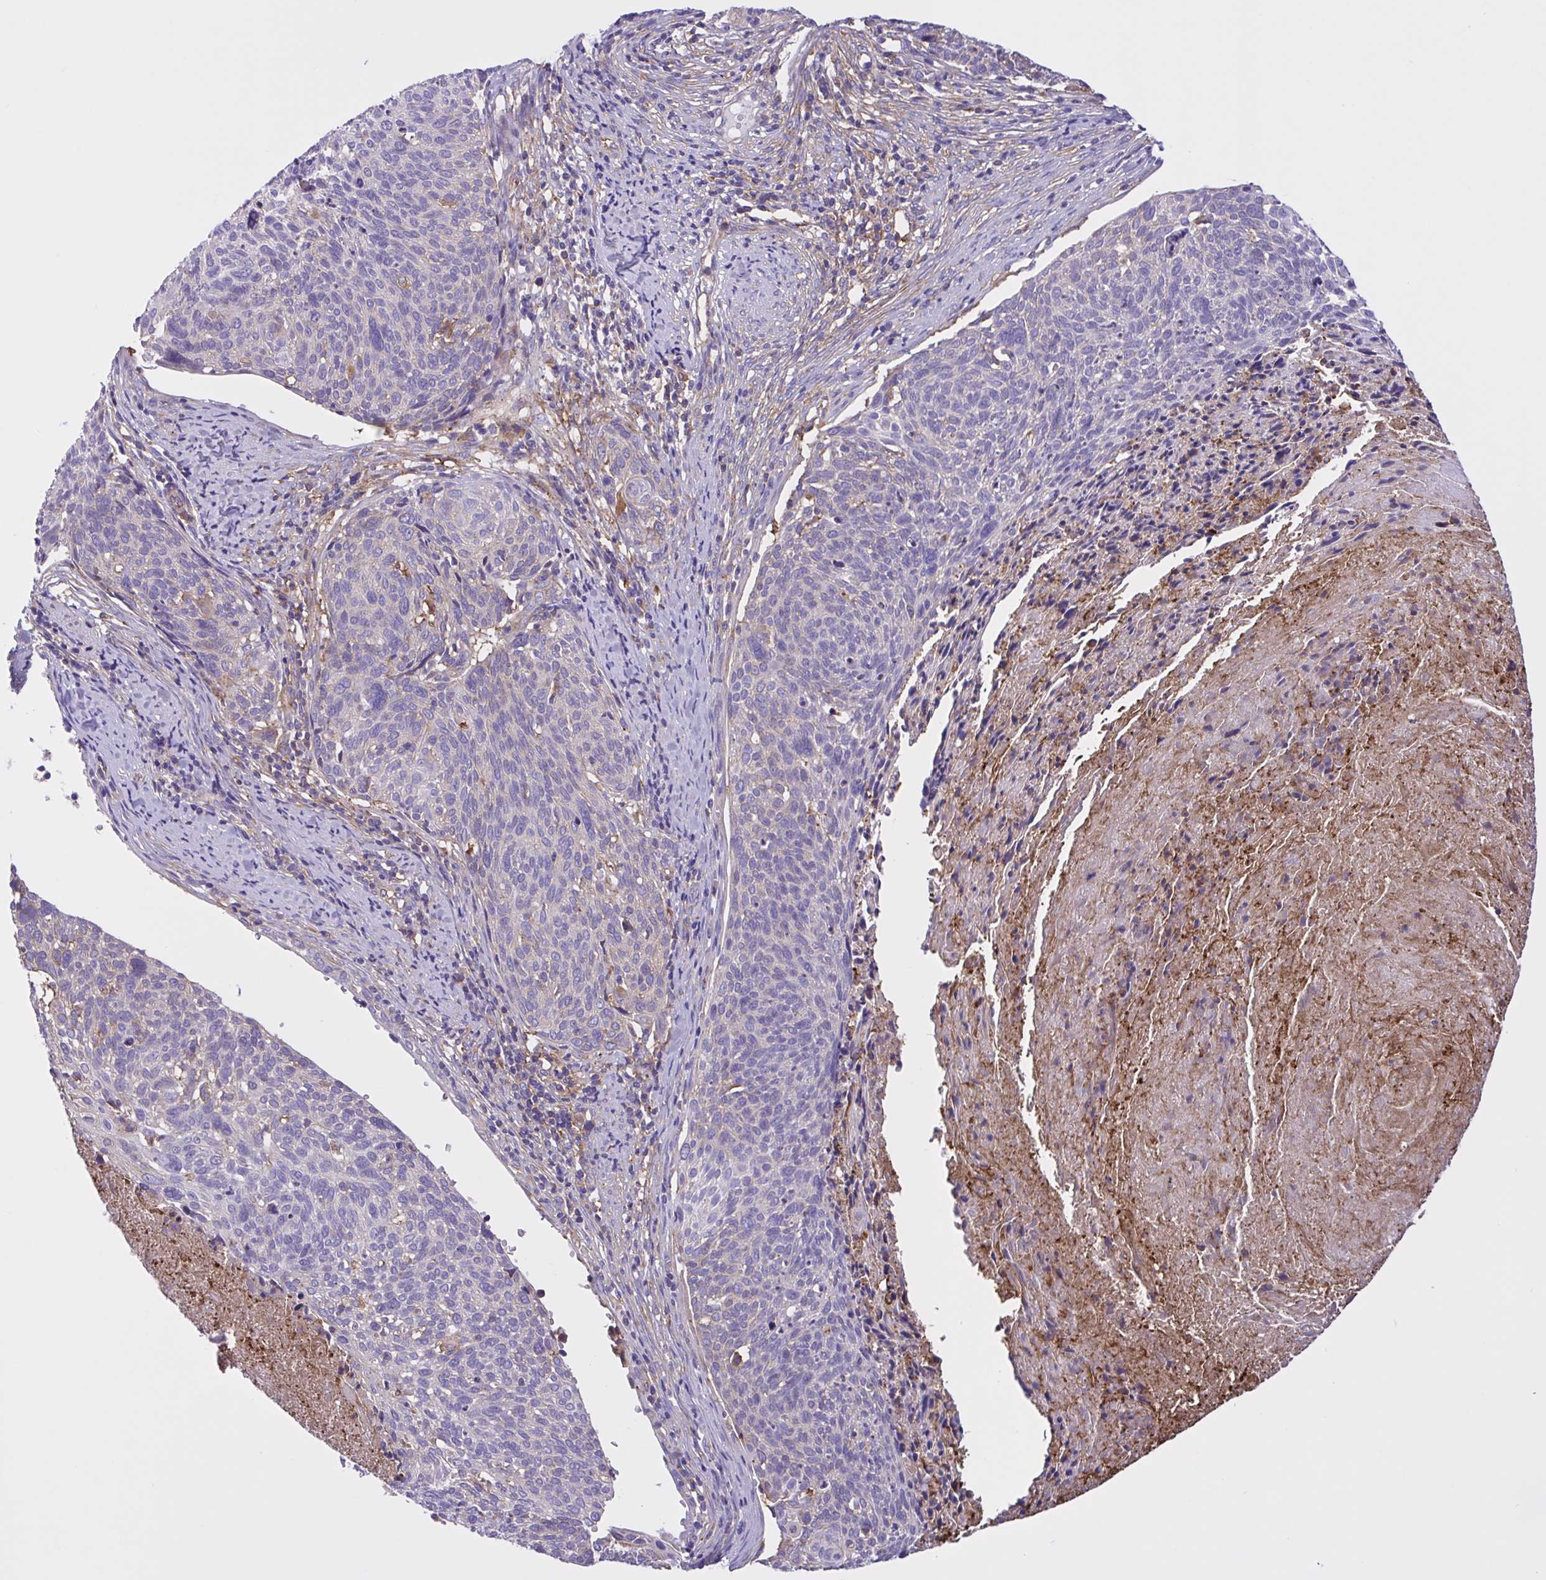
{"staining": {"intensity": "negative", "quantity": "none", "location": "none"}, "tissue": "cervical cancer", "cell_type": "Tumor cells", "image_type": "cancer", "snomed": [{"axis": "morphology", "description": "Squamous cell carcinoma, NOS"}, {"axis": "topography", "description": "Cervix"}], "caption": "IHC micrograph of neoplastic tissue: cervical squamous cell carcinoma stained with DAB demonstrates no significant protein staining in tumor cells.", "gene": "OR51M1", "patient": {"sex": "female", "age": 49}}